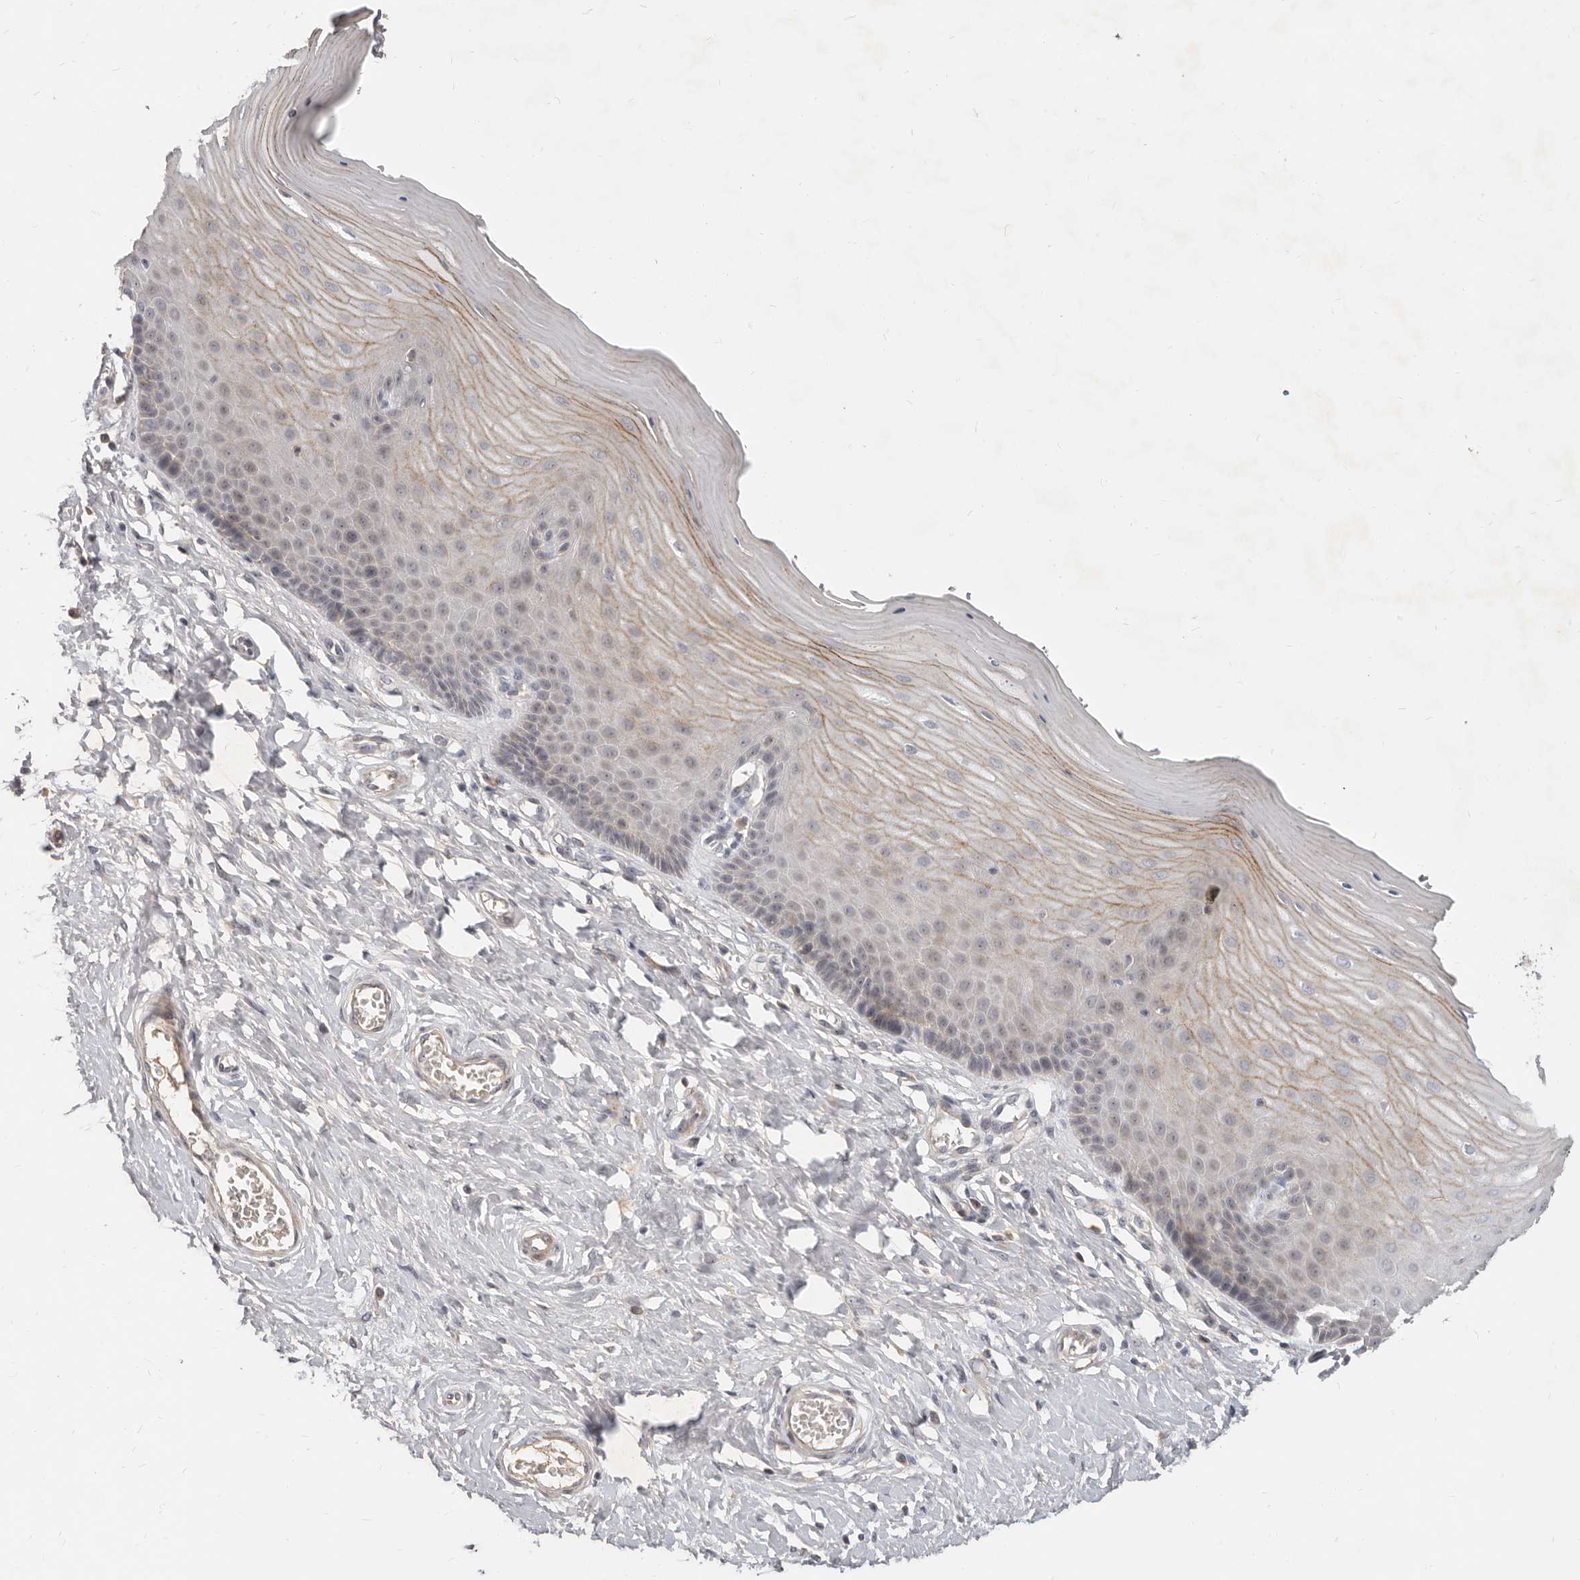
{"staining": {"intensity": "weak", "quantity": "<25%", "location": "cytoplasmic/membranous"}, "tissue": "cervix", "cell_type": "Glandular cells", "image_type": "normal", "snomed": [{"axis": "morphology", "description": "Normal tissue, NOS"}, {"axis": "topography", "description": "Cervix"}], "caption": "IHC histopathology image of unremarkable cervix stained for a protein (brown), which reveals no expression in glandular cells.", "gene": "MICALL2", "patient": {"sex": "female", "age": 55}}